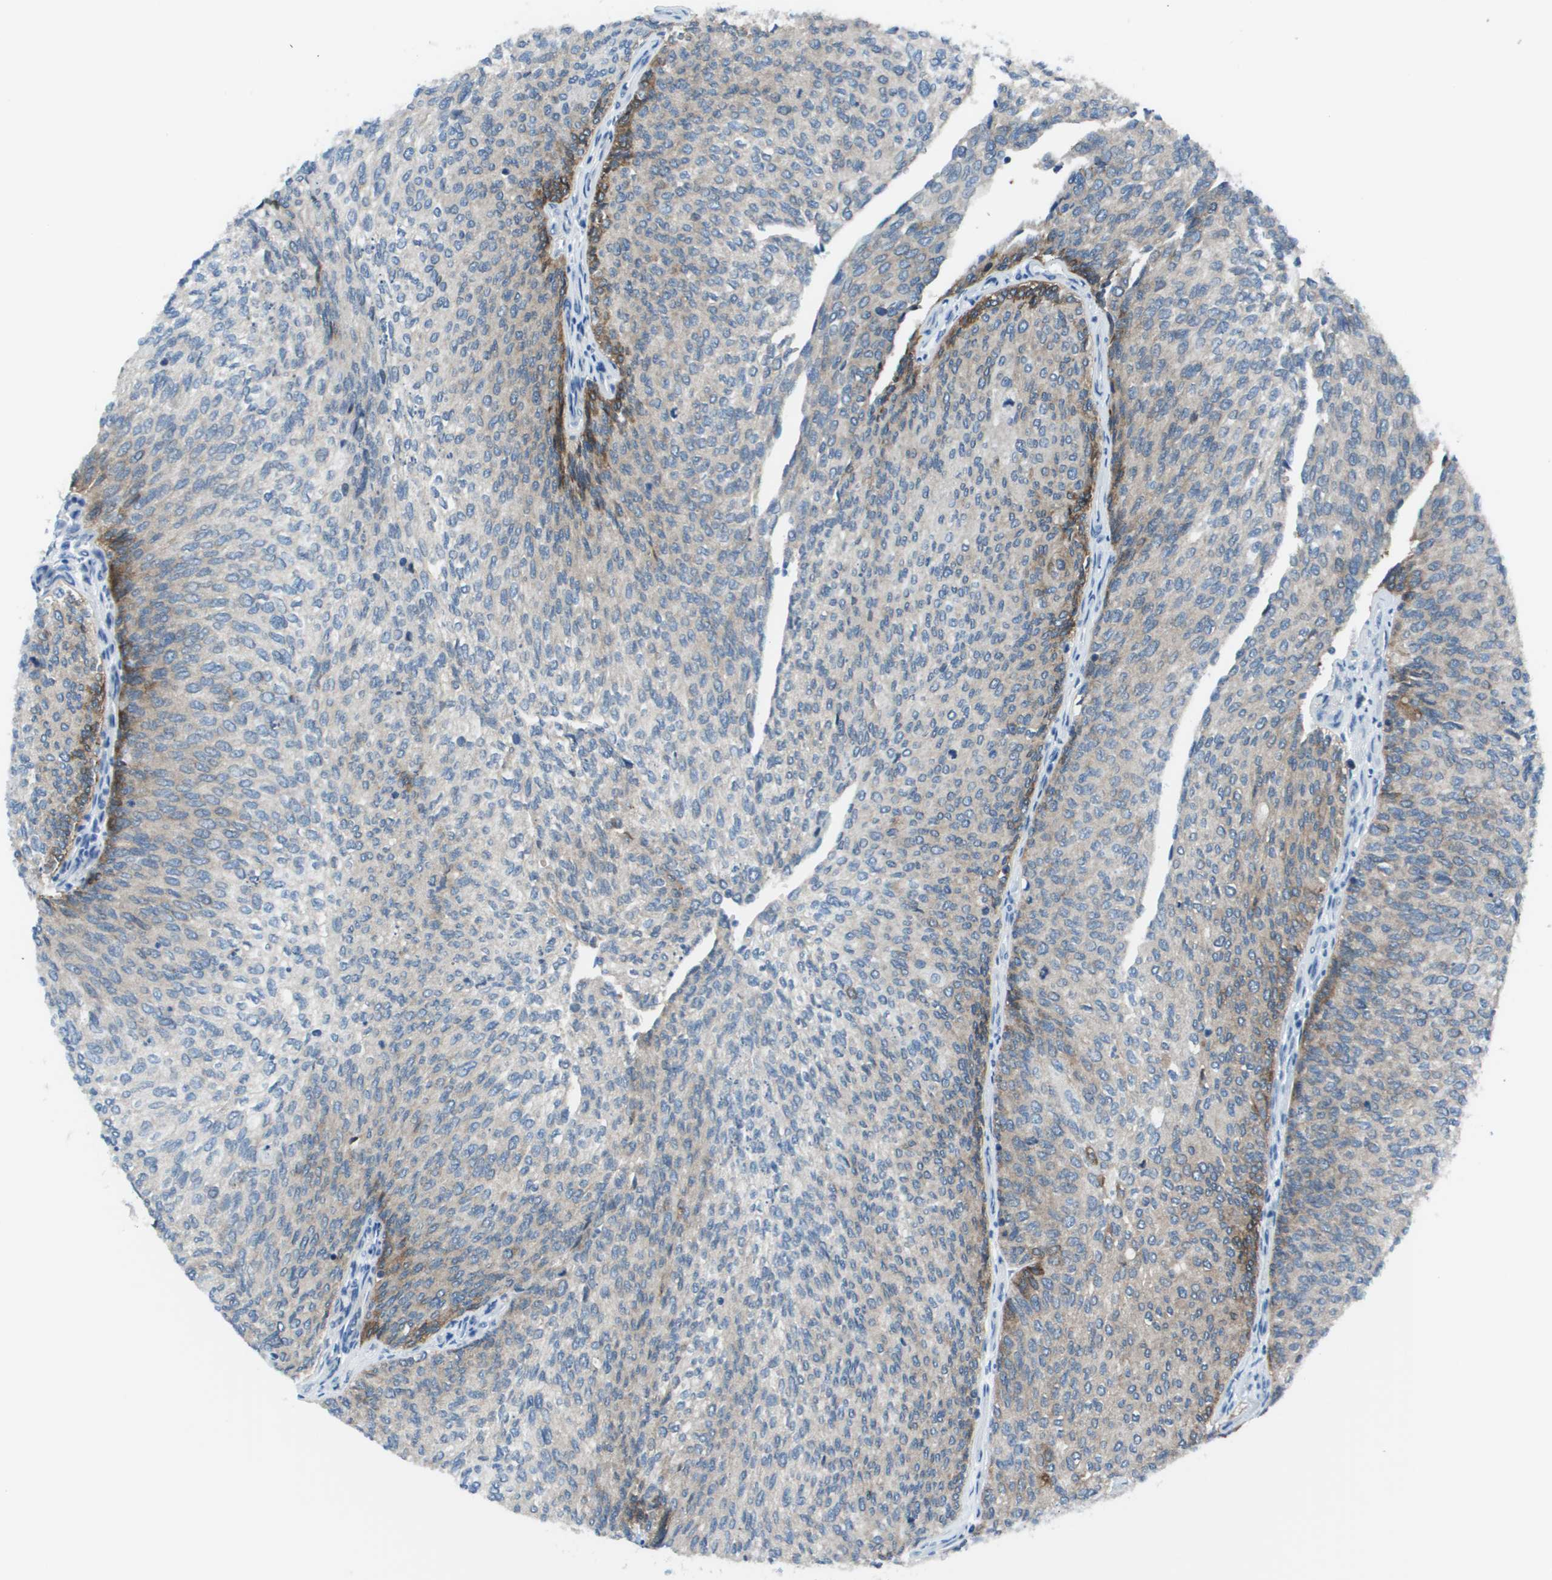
{"staining": {"intensity": "weak", "quantity": "<25%", "location": "cytoplasmic/membranous"}, "tissue": "urothelial cancer", "cell_type": "Tumor cells", "image_type": "cancer", "snomed": [{"axis": "morphology", "description": "Urothelial carcinoma, Low grade"}, {"axis": "topography", "description": "Urinary bladder"}], "caption": "Histopathology image shows no significant protein staining in tumor cells of urothelial cancer.", "gene": "STIP1", "patient": {"sex": "female", "age": 79}}